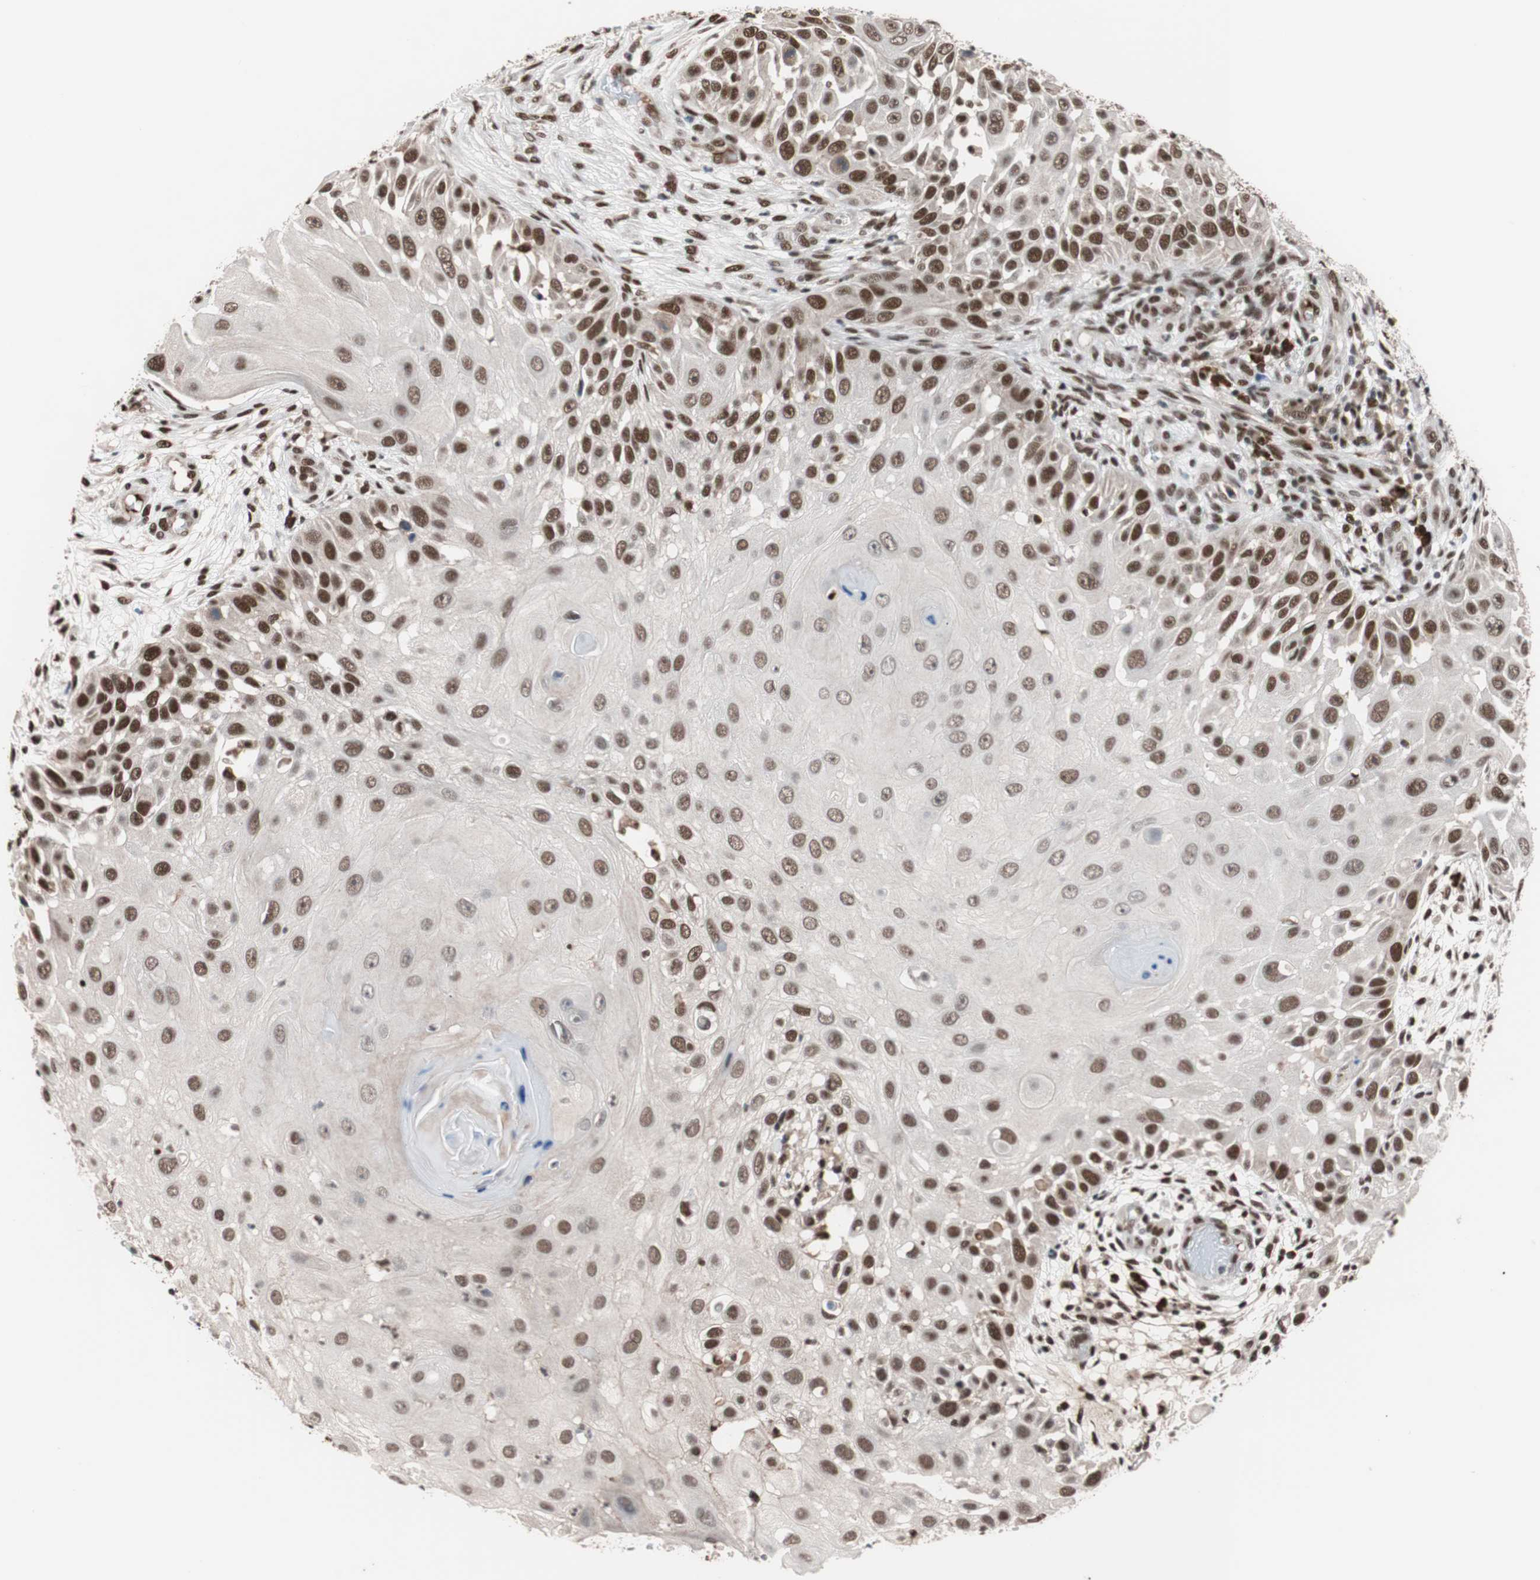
{"staining": {"intensity": "strong", "quantity": ">75%", "location": "nuclear"}, "tissue": "skin cancer", "cell_type": "Tumor cells", "image_type": "cancer", "snomed": [{"axis": "morphology", "description": "Squamous cell carcinoma, NOS"}, {"axis": "topography", "description": "Skin"}], "caption": "Immunohistochemistry (IHC) histopathology image of skin cancer stained for a protein (brown), which exhibits high levels of strong nuclear positivity in about >75% of tumor cells.", "gene": "CHAMP1", "patient": {"sex": "female", "age": 44}}